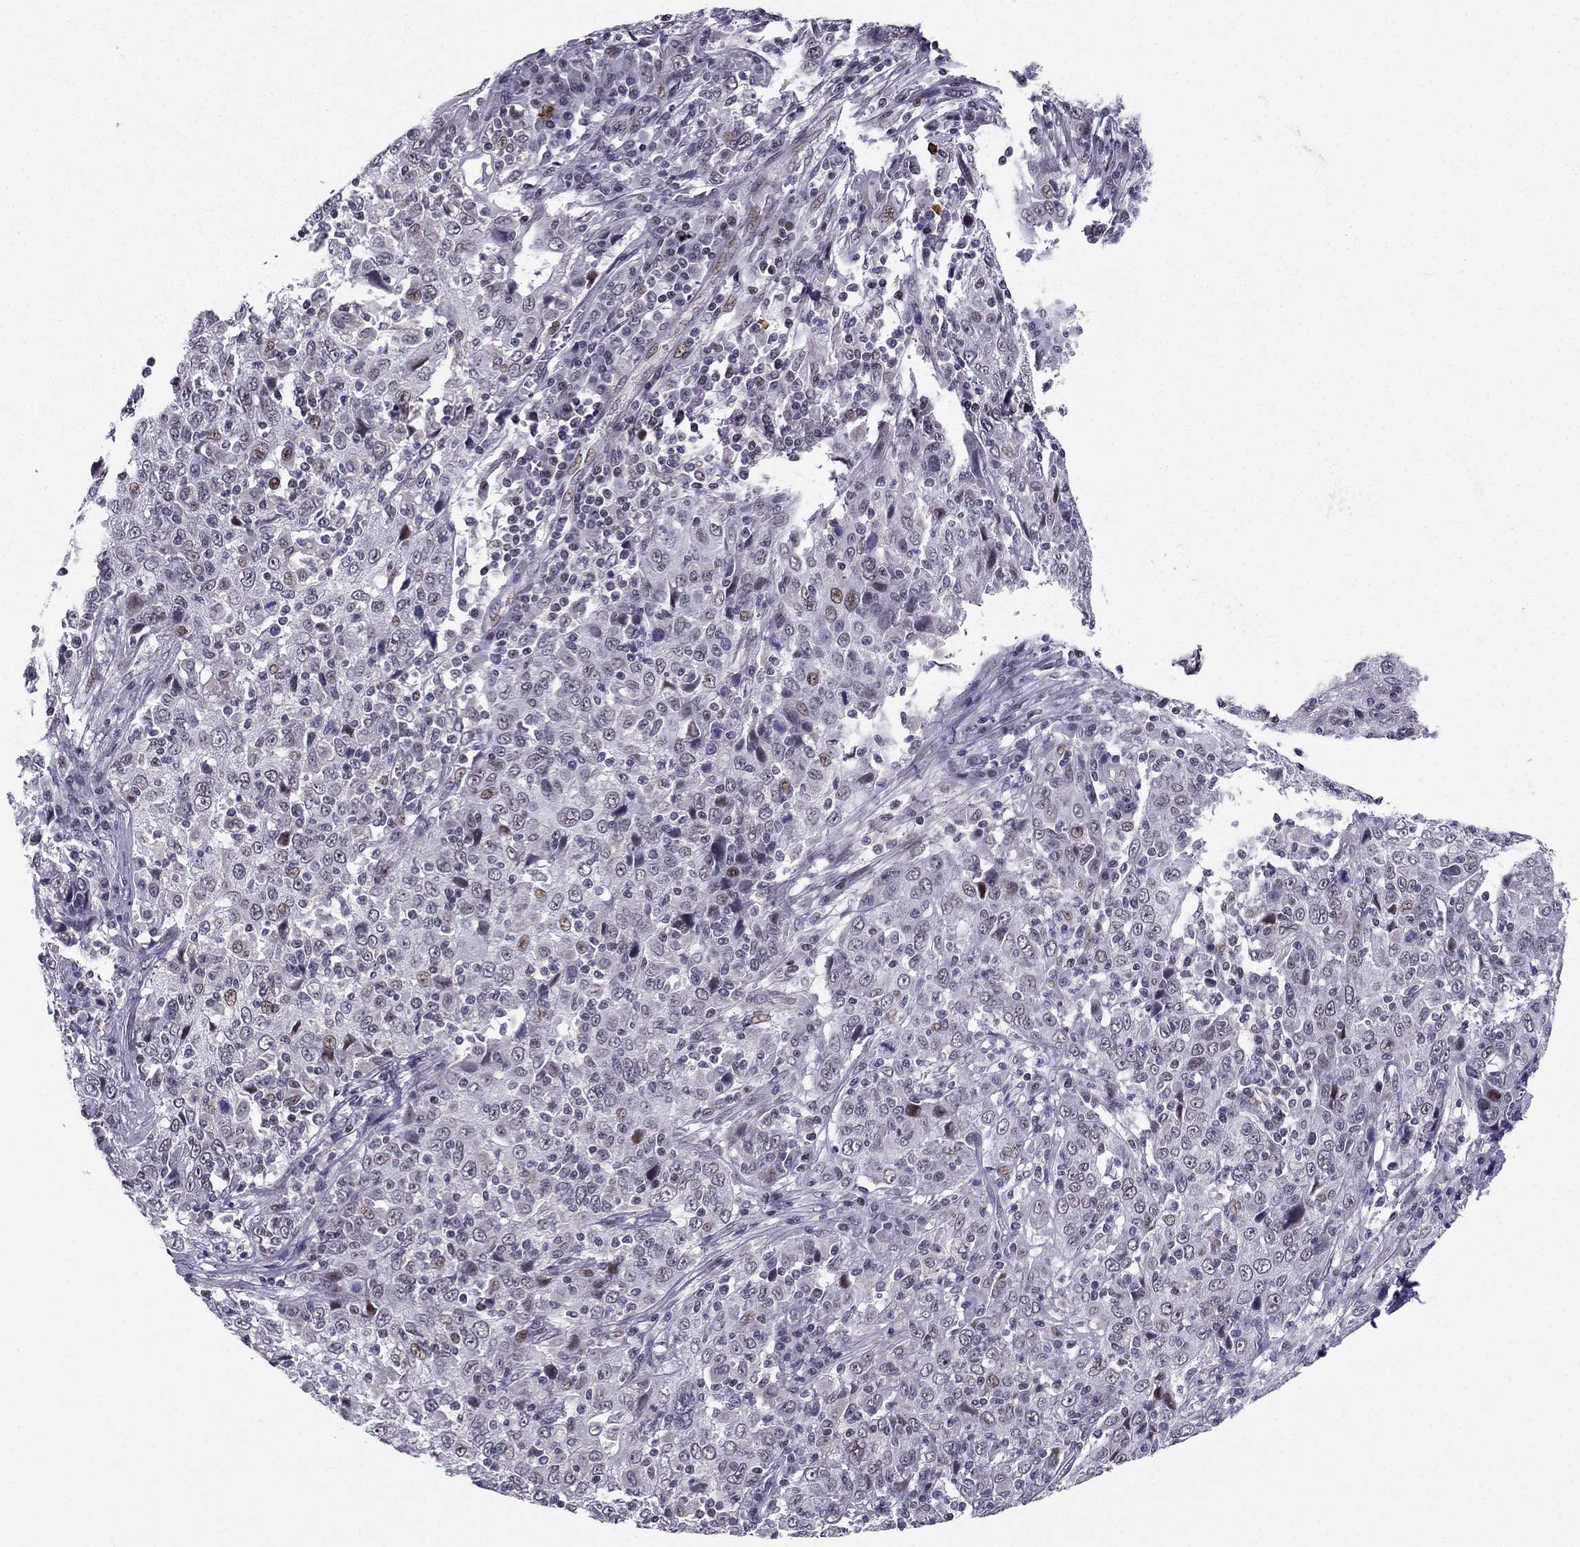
{"staining": {"intensity": "weak", "quantity": "<25%", "location": "nuclear"}, "tissue": "cervical cancer", "cell_type": "Tumor cells", "image_type": "cancer", "snomed": [{"axis": "morphology", "description": "Squamous cell carcinoma, NOS"}, {"axis": "topography", "description": "Cervix"}], "caption": "A high-resolution photomicrograph shows immunohistochemistry staining of cervical cancer (squamous cell carcinoma), which reveals no significant expression in tumor cells. (Stains: DAB (3,3'-diaminobenzidine) IHC with hematoxylin counter stain, Microscopy: brightfield microscopy at high magnification).", "gene": "RPRD2", "patient": {"sex": "female", "age": 46}}